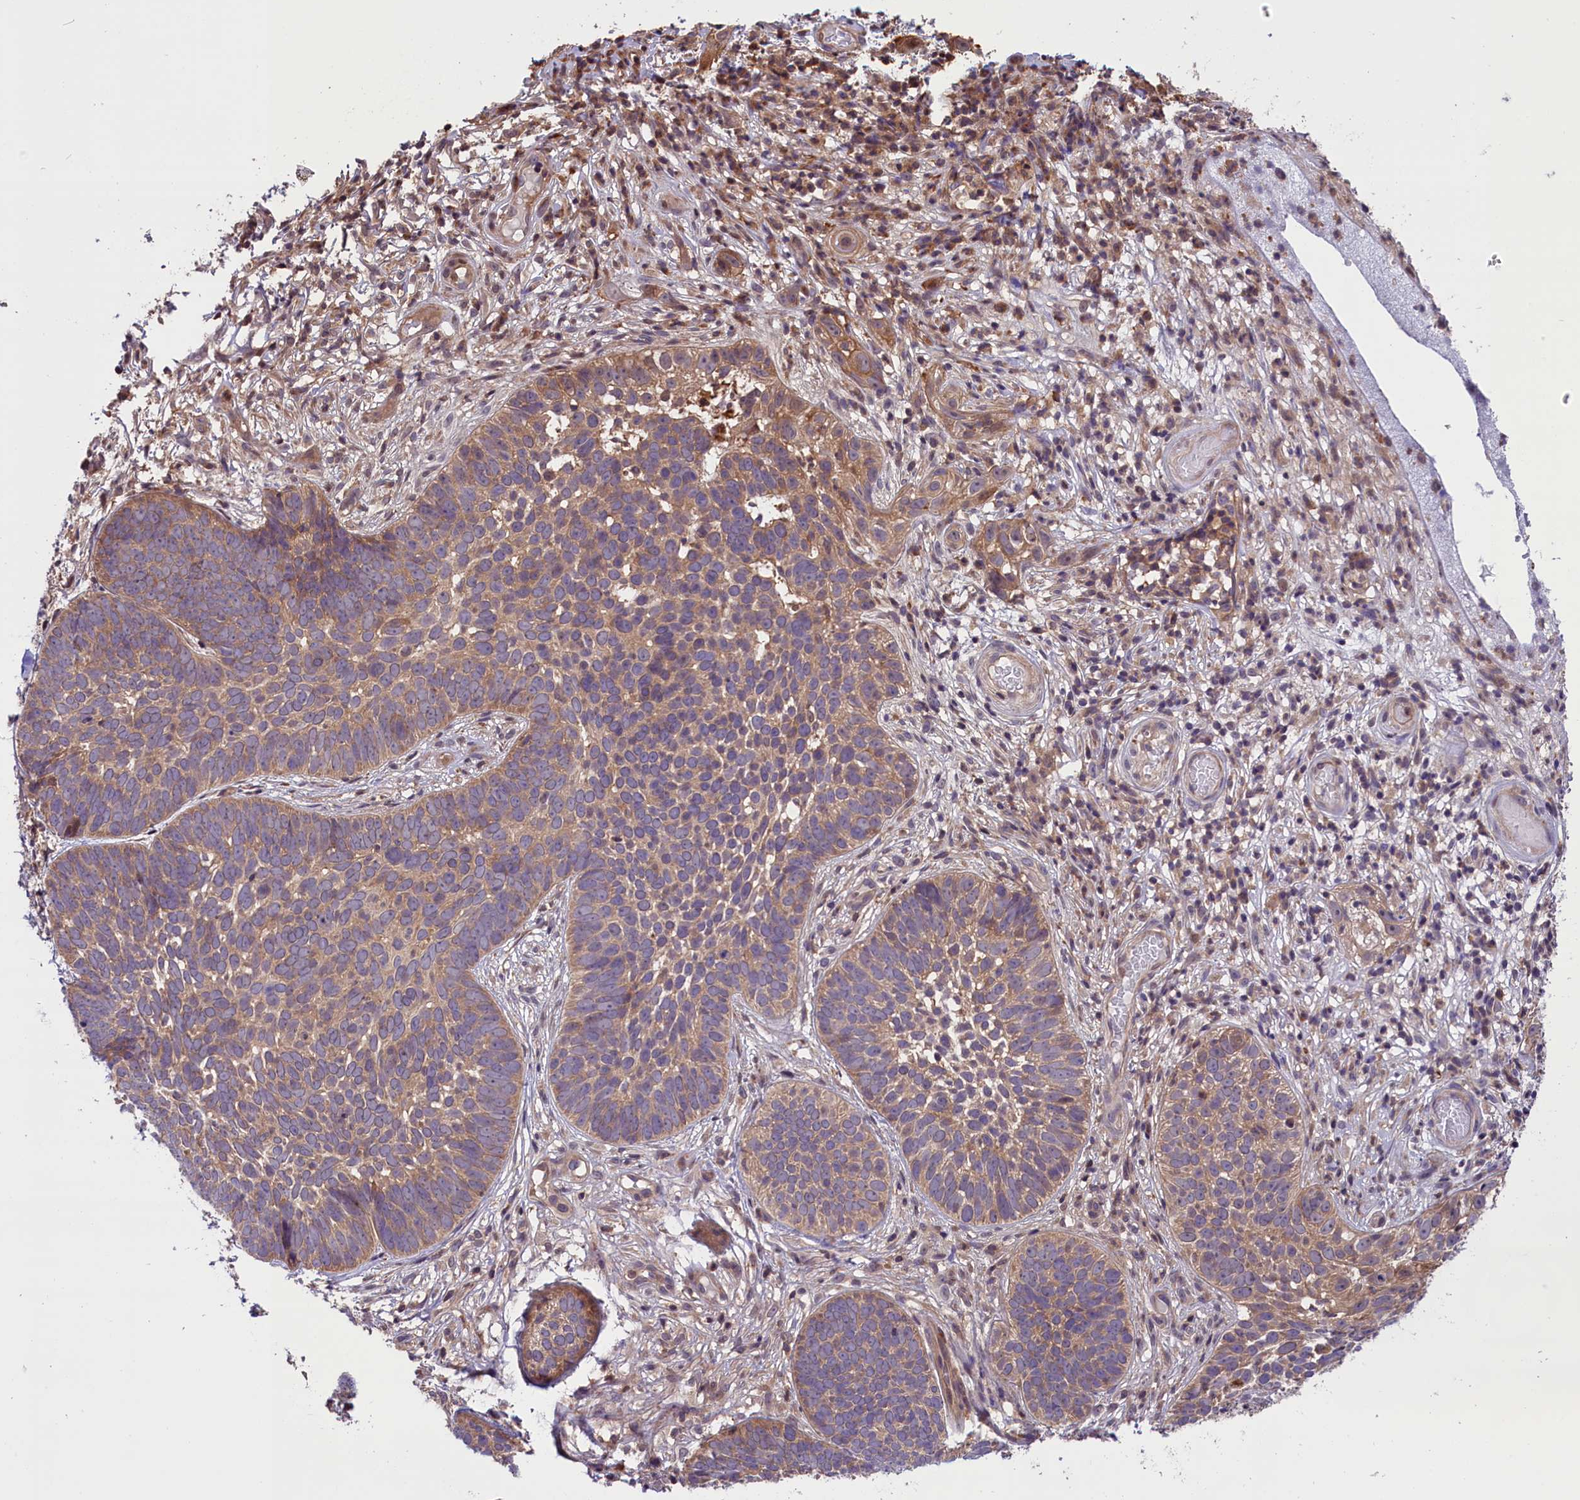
{"staining": {"intensity": "moderate", "quantity": "25%-75%", "location": "cytoplasmic/membranous"}, "tissue": "skin cancer", "cell_type": "Tumor cells", "image_type": "cancer", "snomed": [{"axis": "morphology", "description": "Basal cell carcinoma"}, {"axis": "topography", "description": "Skin"}], "caption": "The micrograph shows immunohistochemical staining of skin cancer (basal cell carcinoma). There is moderate cytoplasmic/membranous staining is seen in about 25%-75% of tumor cells.", "gene": "RIC8A", "patient": {"sex": "male", "age": 89}}